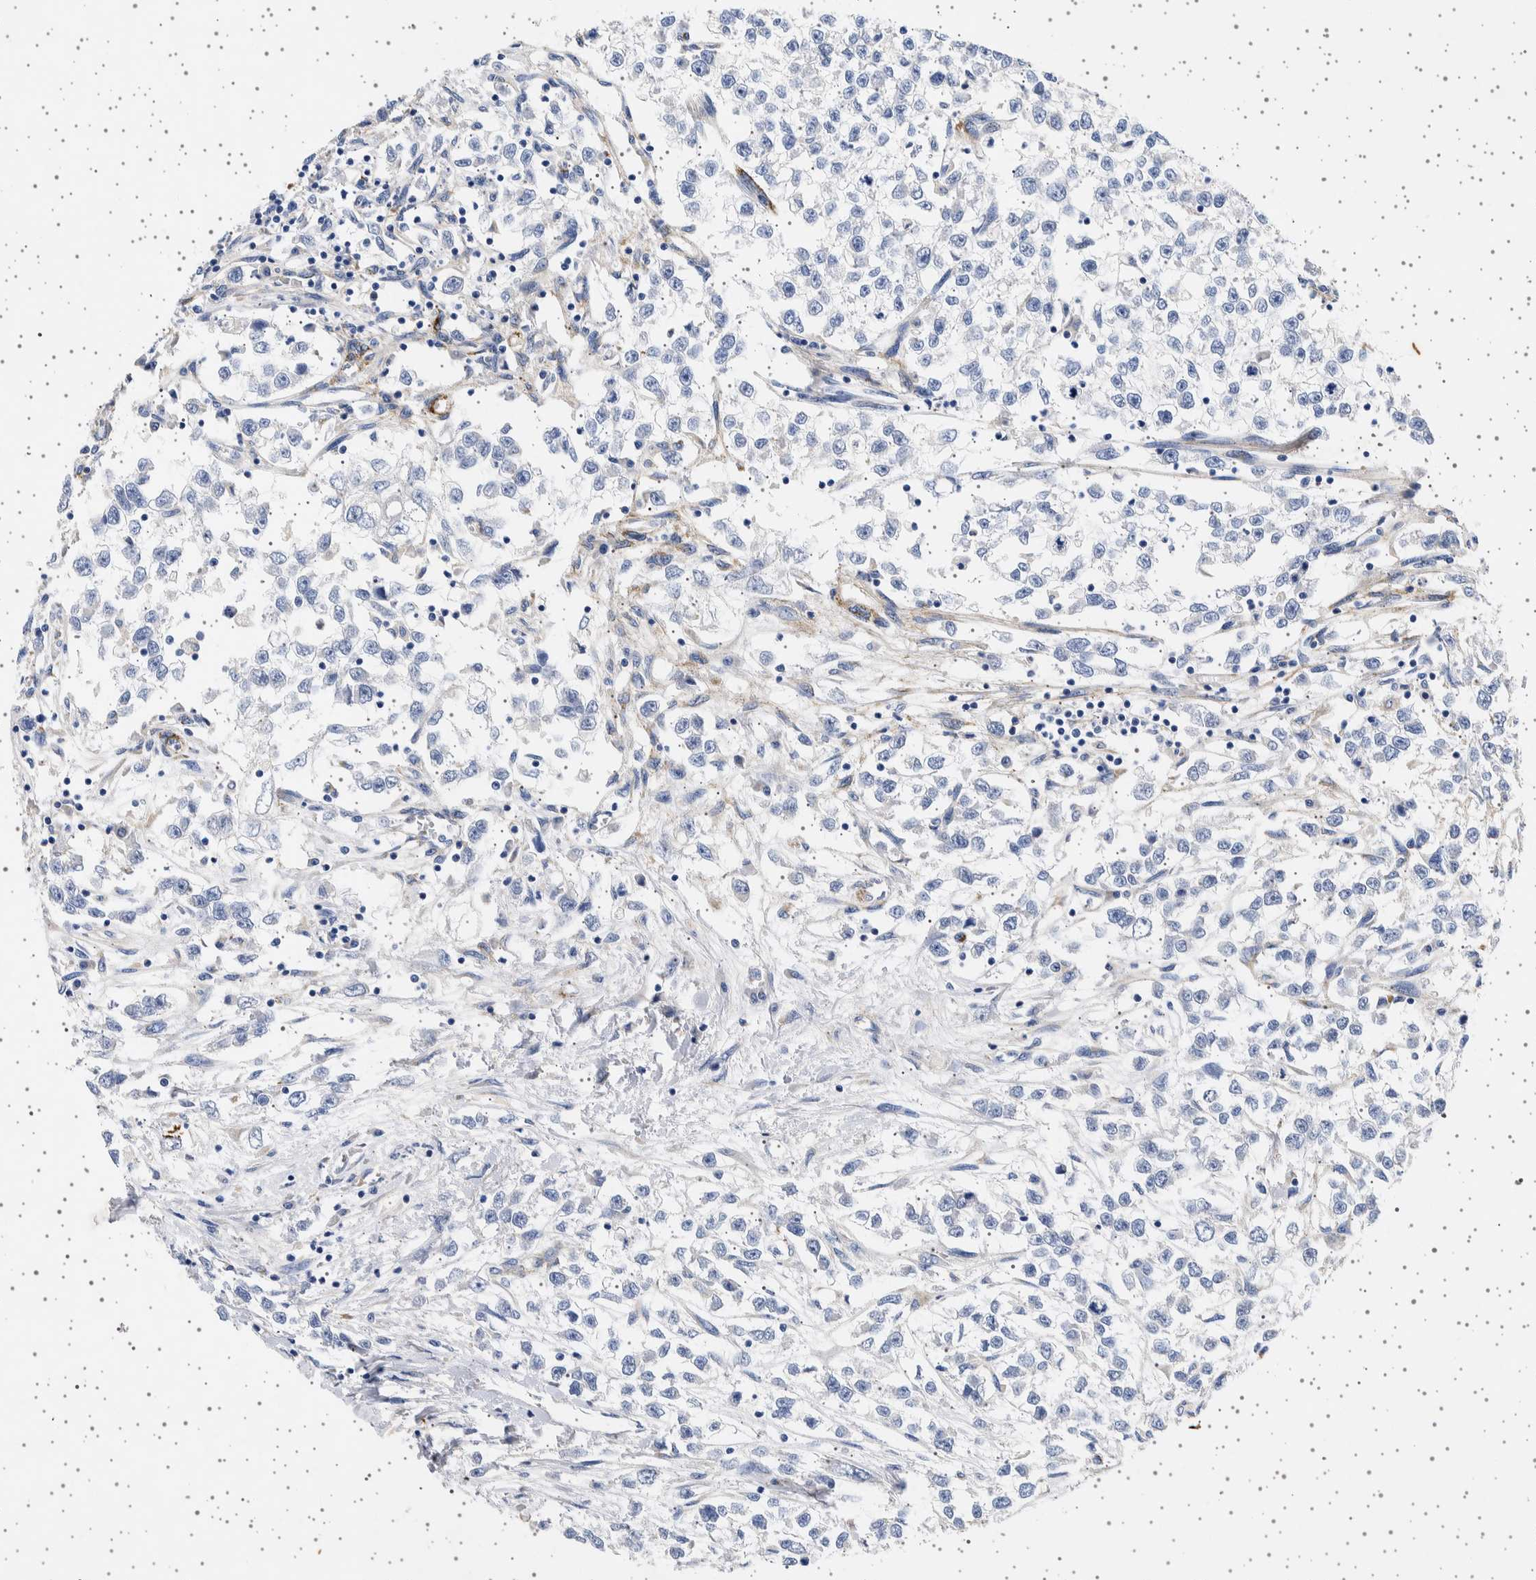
{"staining": {"intensity": "negative", "quantity": "none", "location": "none"}, "tissue": "testis cancer", "cell_type": "Tumor cells", "image_type": "cancer", "snomed": [{"axis": "morphology", "description": "Seminoma, NOS"}, {"axis": "morphology", "description": "Carcinoma, Embryonal, NOS"}, {"axis": "topography", "description": "Testis"}], "caption": "IHC of human testis cancer demonstrates no expression in tumor cells.", "gene": "SEPTIN4", "patient": {"sex": "male", "age": 51}}